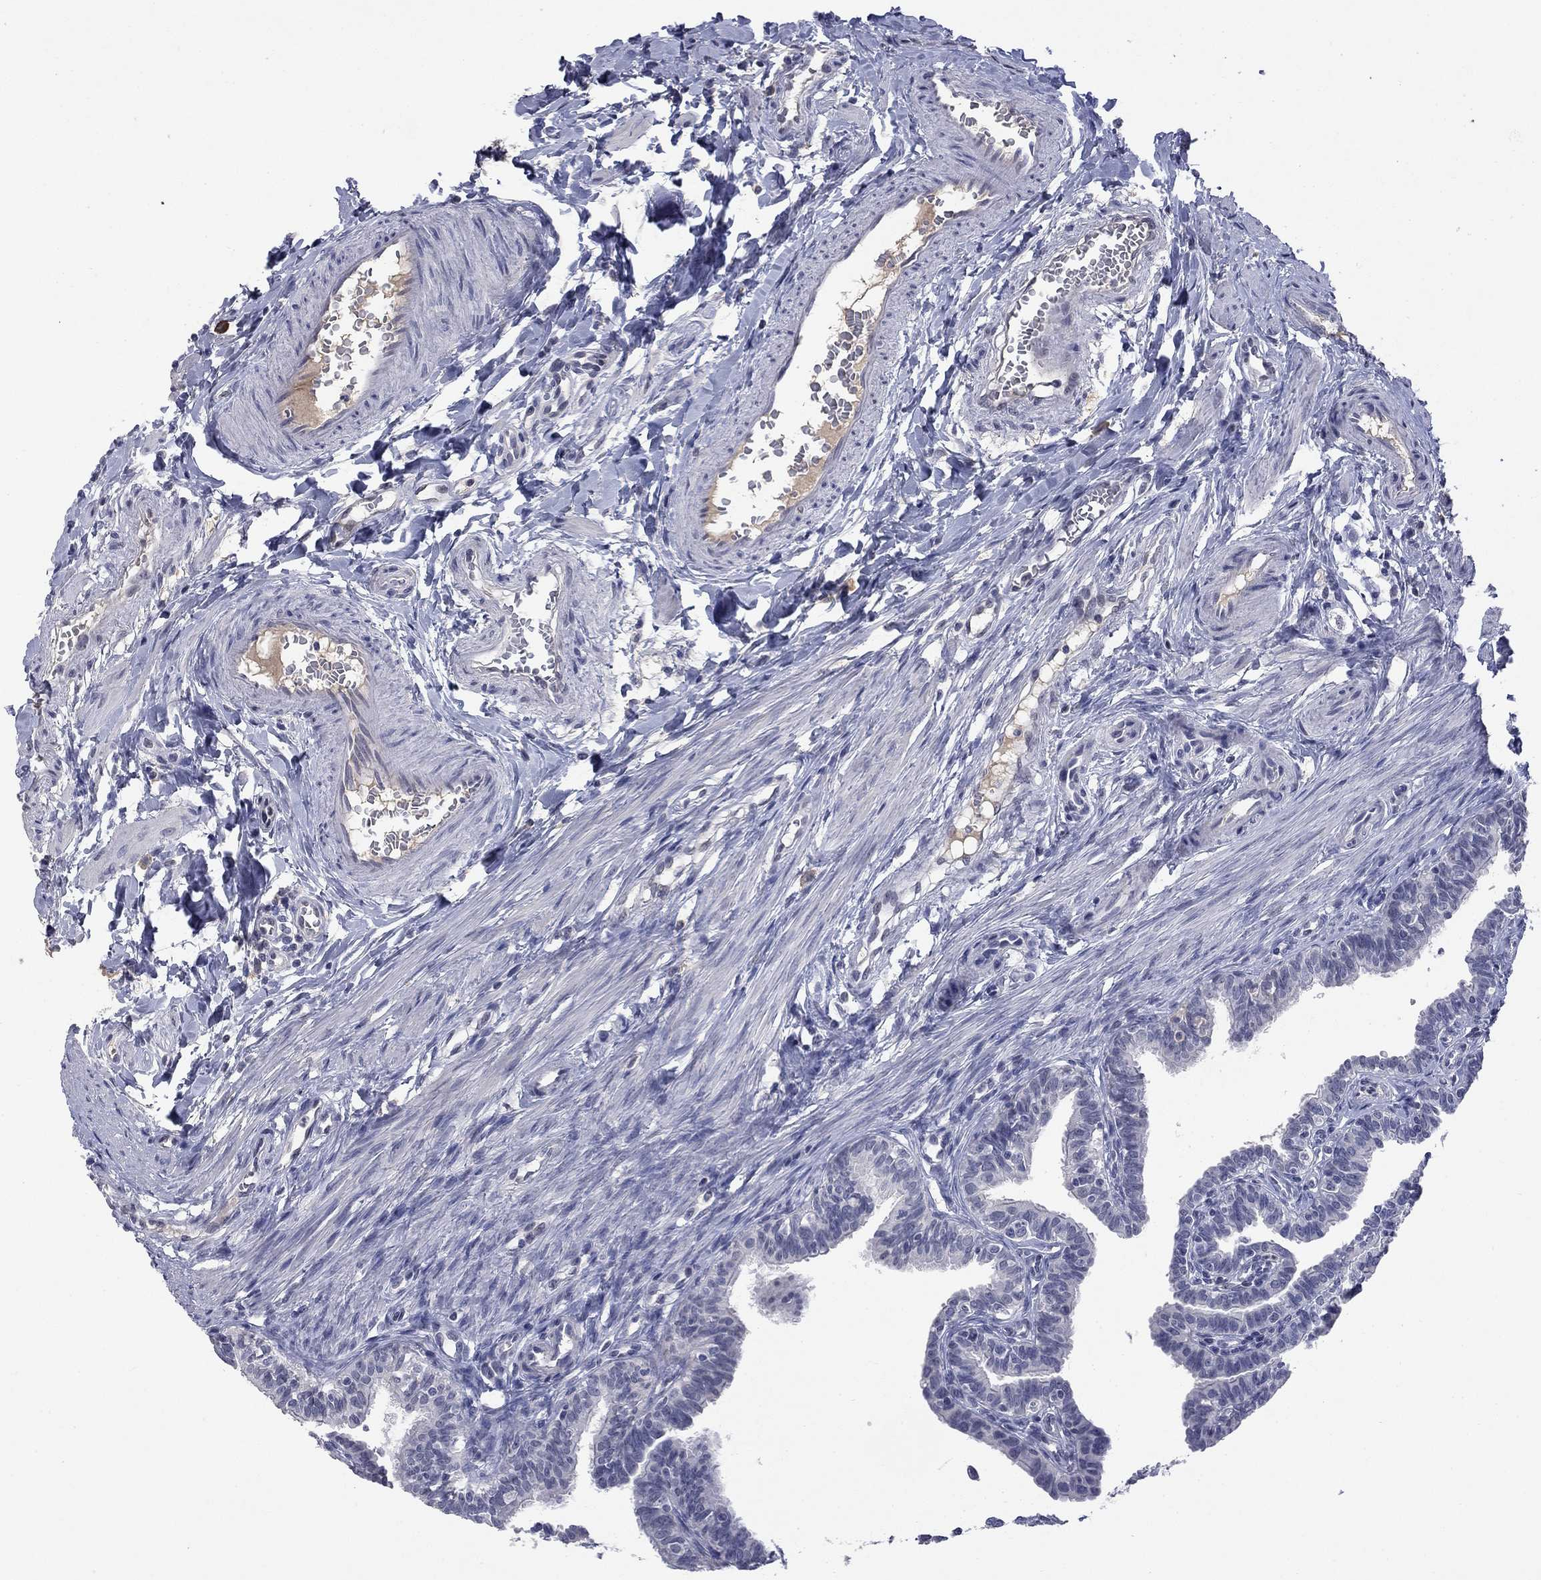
{"staining": {"intensity": "negative", "quantity": "none", "location": "none"}, "tissue": "fallopian tube", "cell_type": "Glandular cells", "image_type": "normal", "snomed": [{"axis": "morphology", "description": "Normal tissue, NOS"}, {"axis": "topography", "description": "Fallopian tube"}], "caption": "DAB immunohistochemical staining of unremarkable fallopian tube reveals no significant expression in glandular cells. (DAB (3,3'-diaminobenzidine) immunohistochemistry, high magnification).", "gene": "SLC51A", "patient": {"sex": "female", "age": 36}}